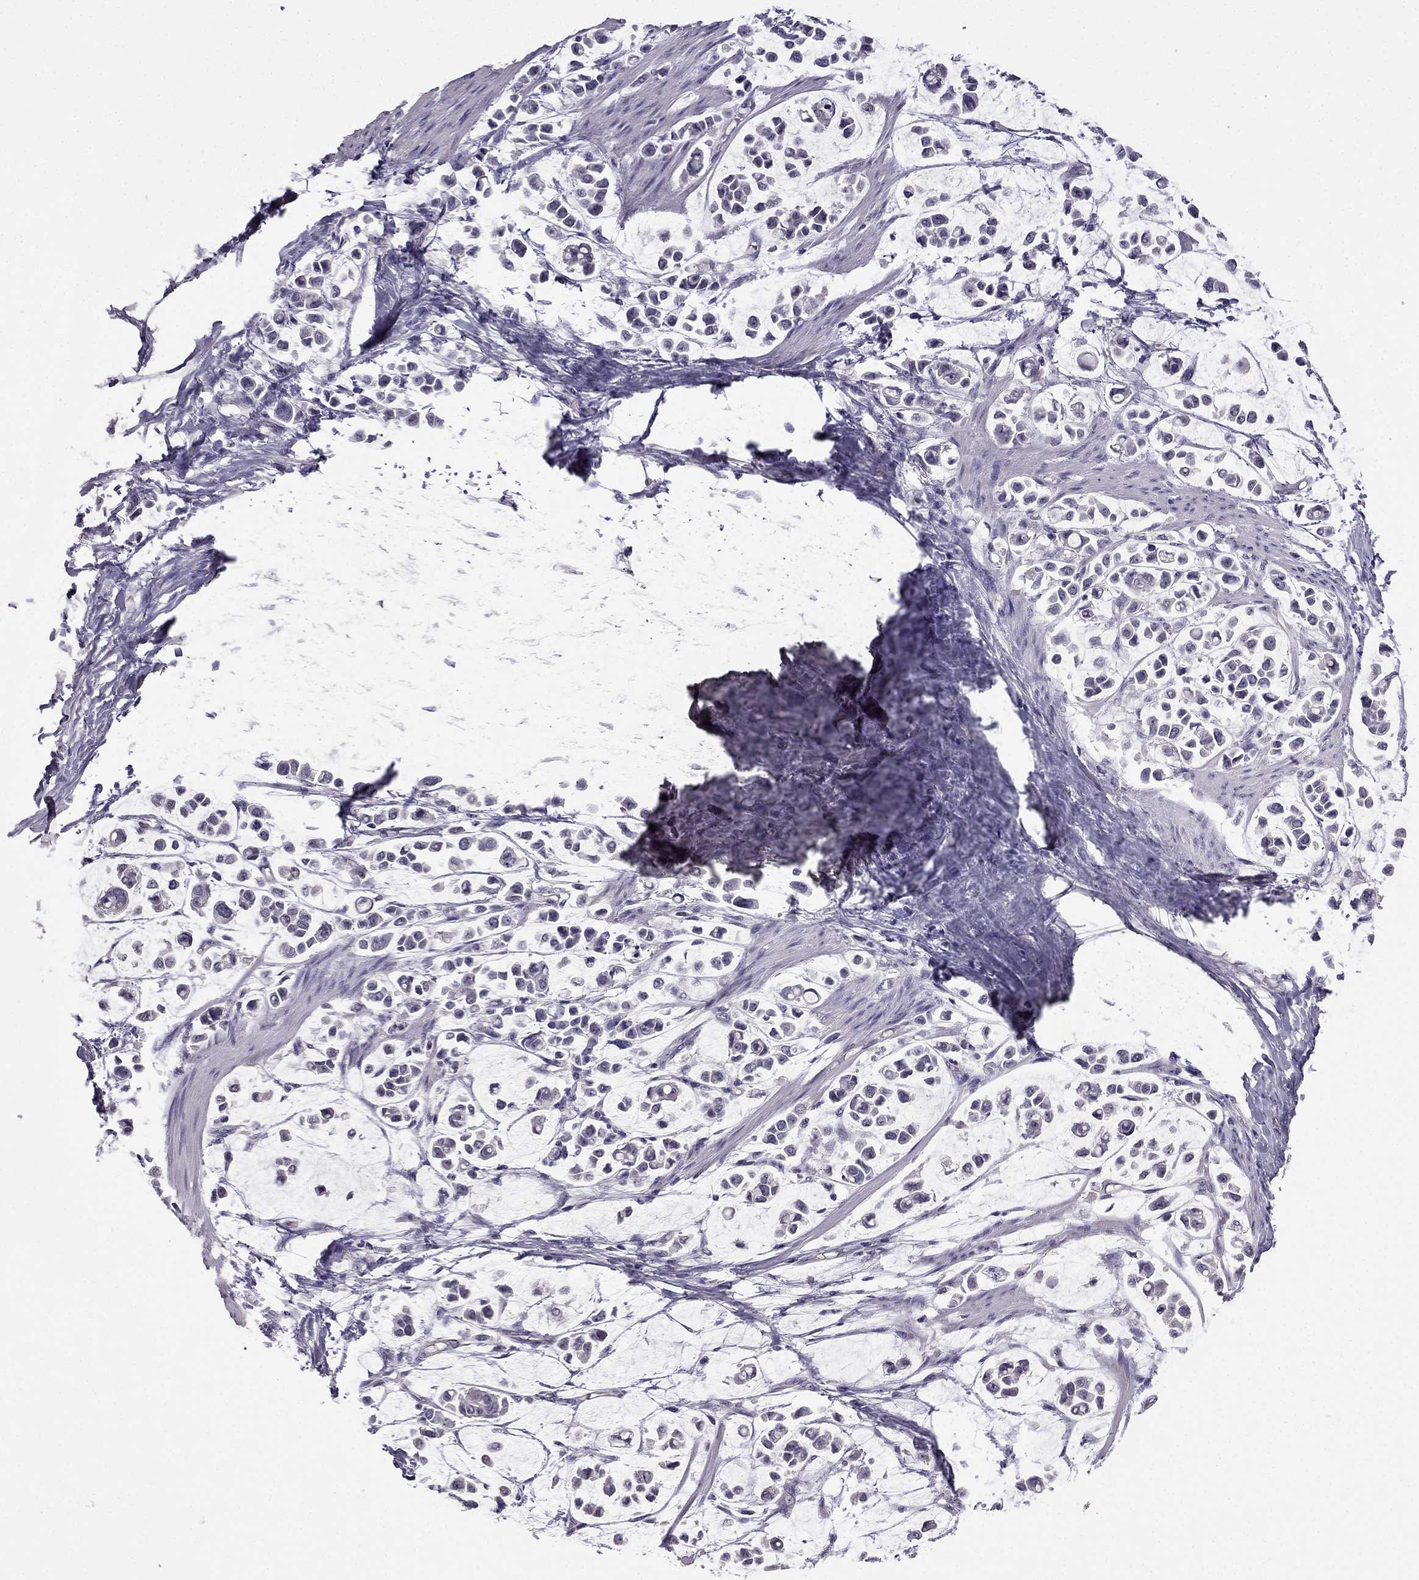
{"staining": {"intensity": "negative", "quantity": "none", "location": "none"}, "tissue": "stomach cancer", "cell_type": "Tumor cells", "image_type": "cancer", "snomed": [{"axis": "morphology", "description": "Adenocarcinoma, NOS"}, {"axis": "topography", "description": "Stomach"}], "caption": "Tumor cells are negative for protein expression in human stomach adenocarcinoma.", "gene": "HSFX1", "patient": {"sex": "male", "age": 82}}